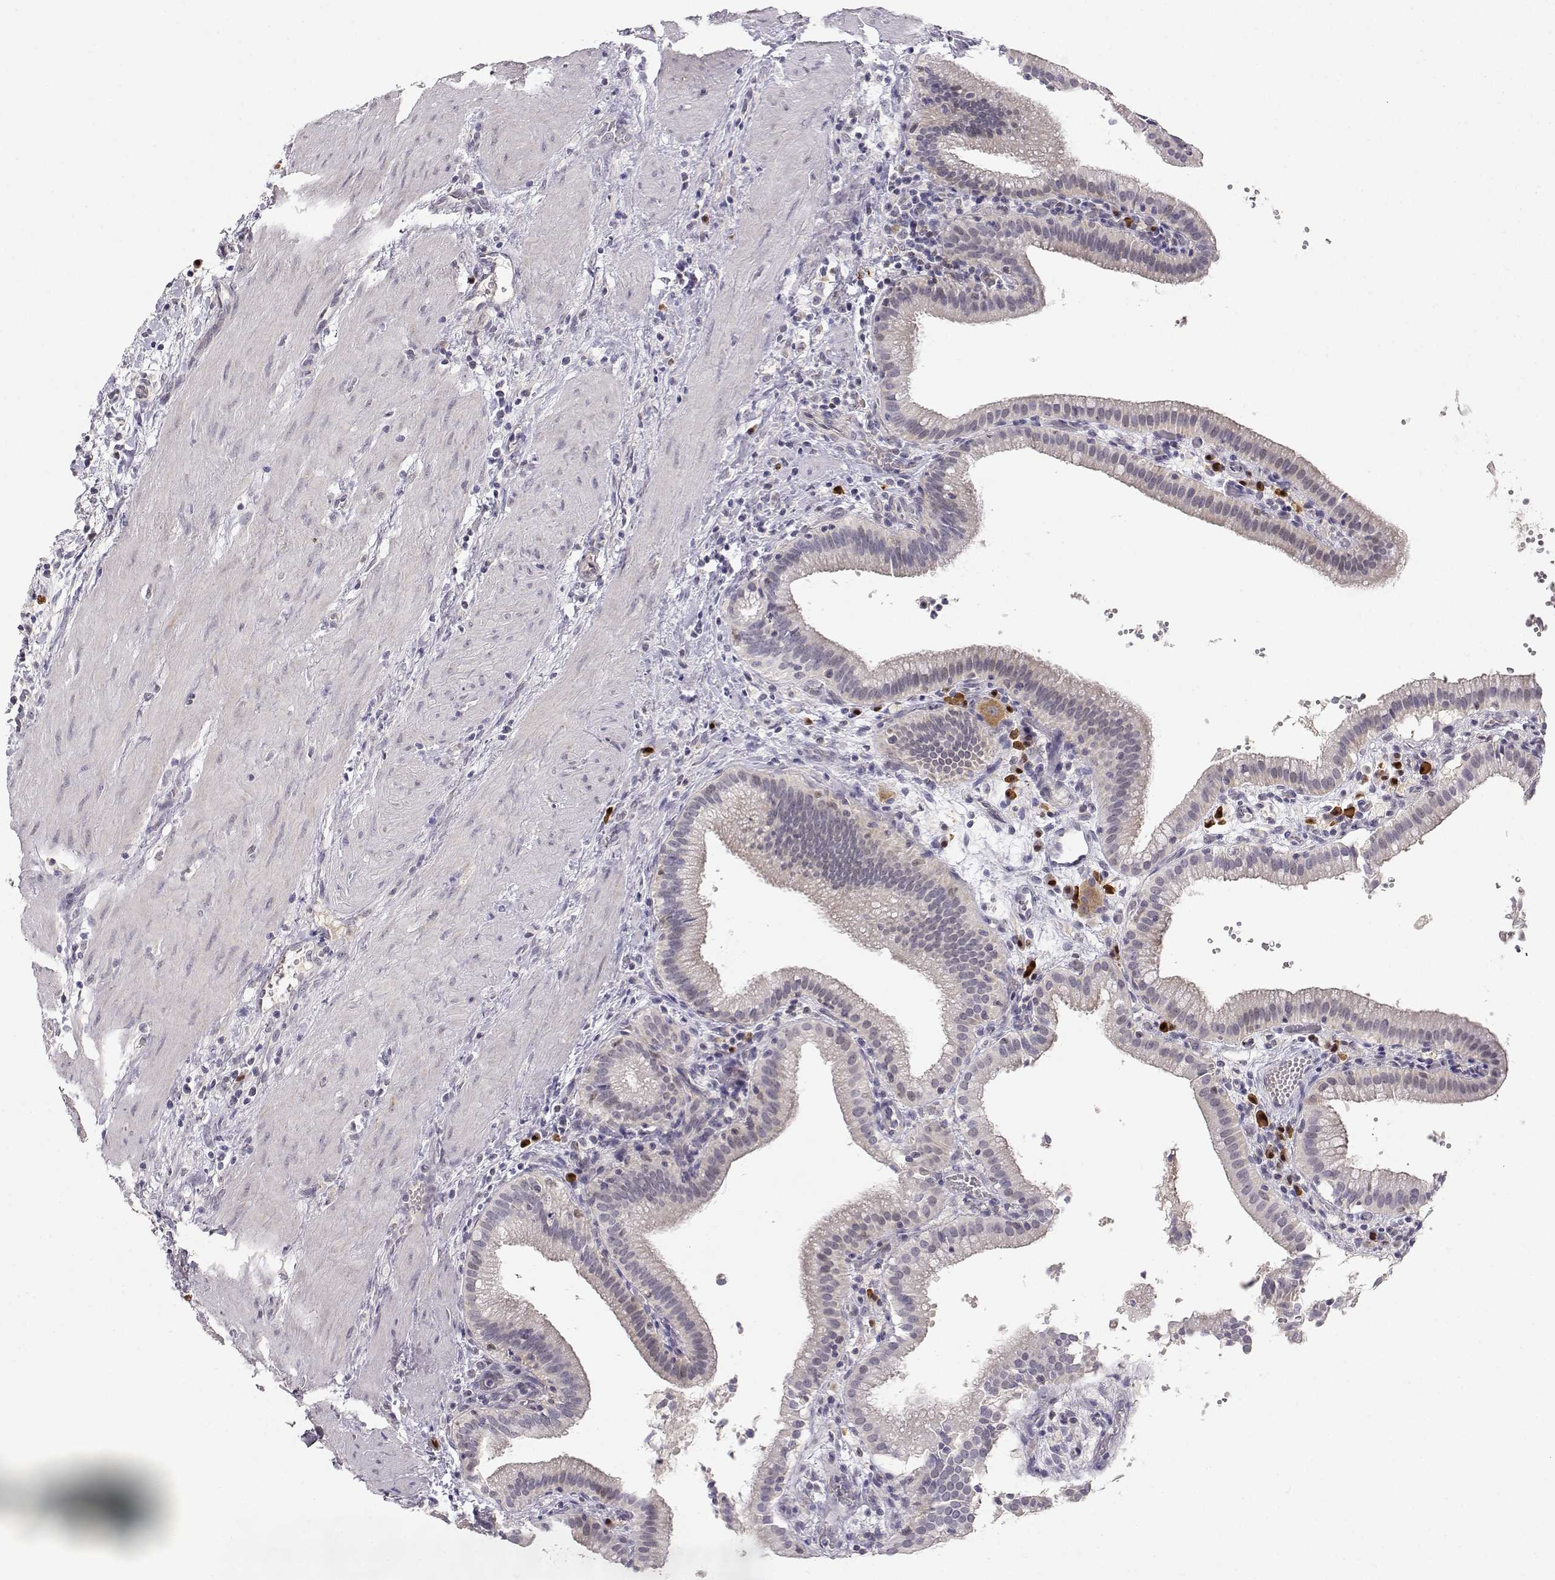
{"staining": {"intensity": "negative", "quantity": "none", "location": "none"}, "tissue": "gallbladder", "cell_type": "Glandular cells", "image_type": "normal", "snomed": [{"axis": "morphology", "description": "Normal tissue, NOS"}, {"axis": "topography", "description": "Gallbladder"}], "caption": "A high-resolution image shows IHC staining of benign gallbladder, which displays no significant staining in glandular cells.", "gene": "EAF2", "patient": {"sex": "male", "age": 42}}